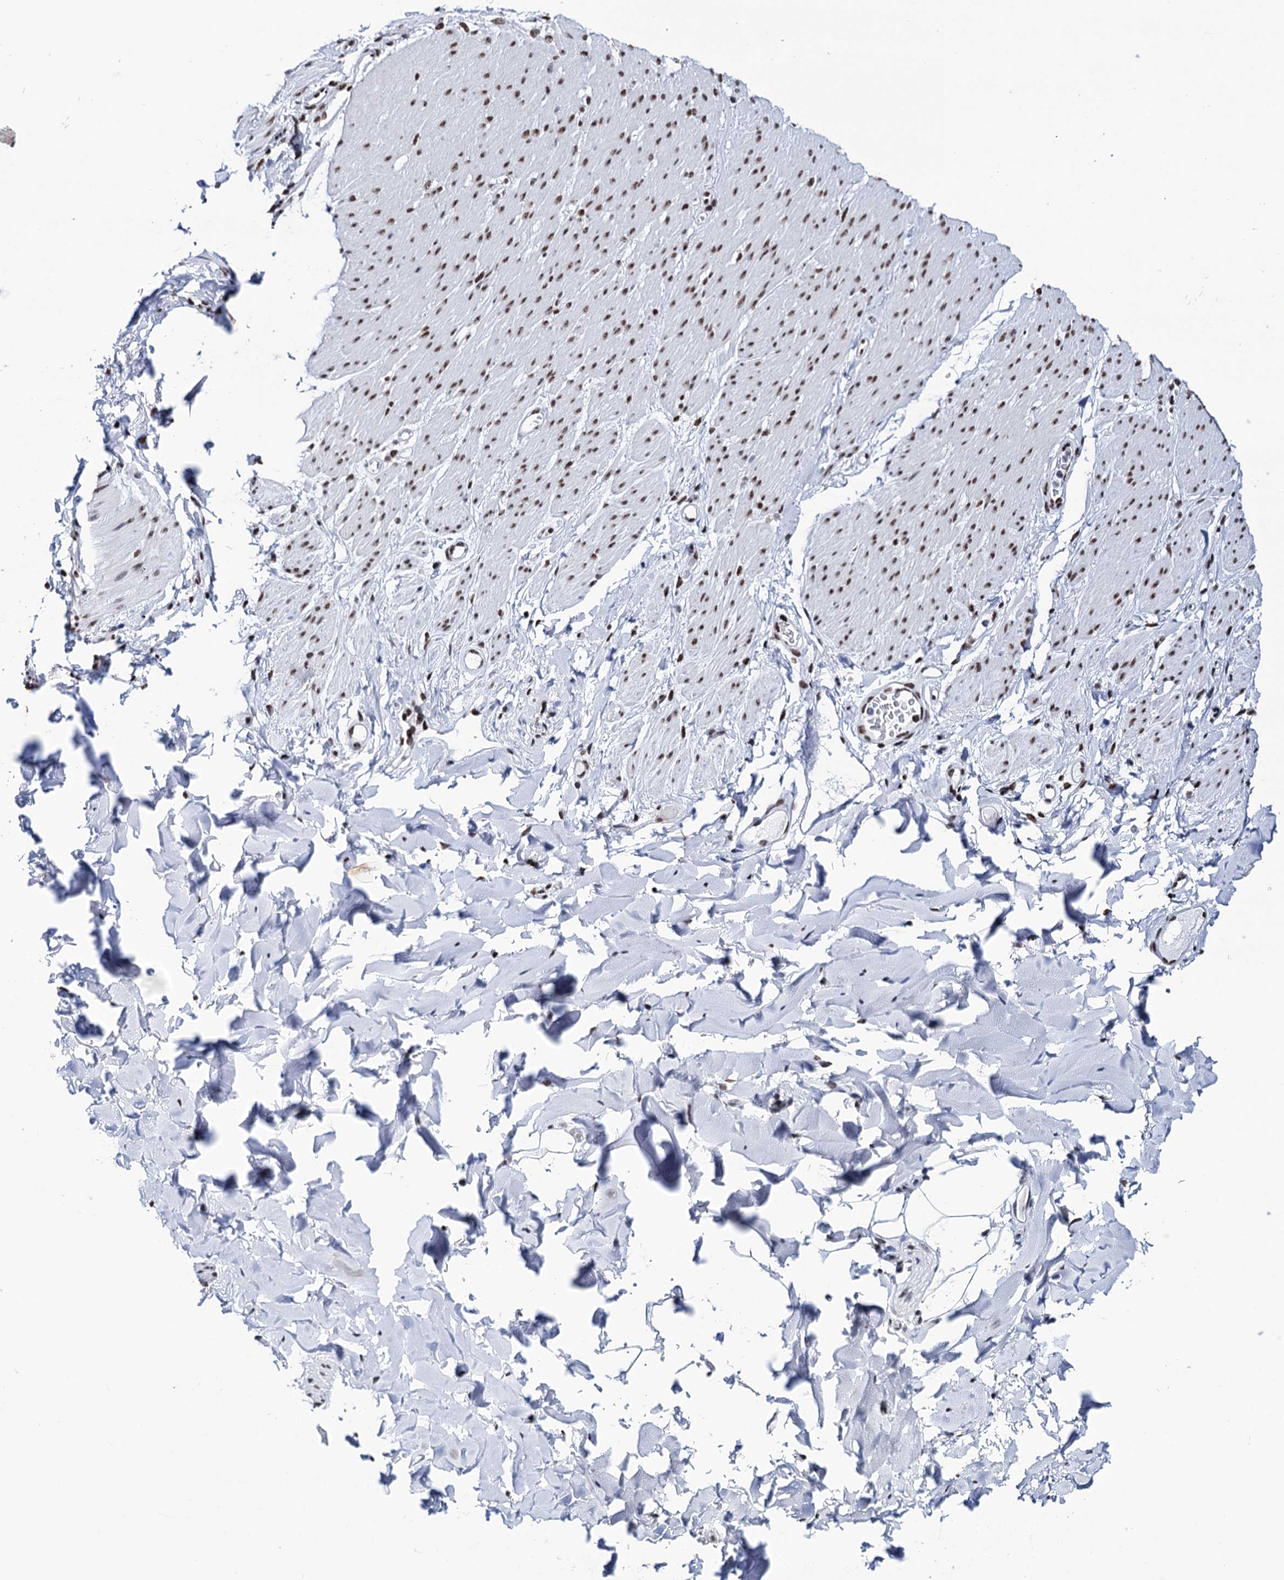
{"staining": {"intensity": "negative", "quantity": "none", "location": "none"}, "tissue": "adipose tissue", "cell_type": "Adipocytes", "image_type": "normal", "snomed": [{"axis": "morphology", "description": "Normal tissue, NOS"}, {"axis": "topography", "description": "Colon"}, {"axis": "topography", "description": "Peripheral nerve tissue"}], "caption": "Immunohistochemistry (IHC) image of unremarkable adipose tissue stained for a protein (brown), which shows no staining in adipocytes. (DAB immunohistochemistry (IHC), high magnification).", "gene": "MATR3", "patient": {"sex": "female", "age": 61}}